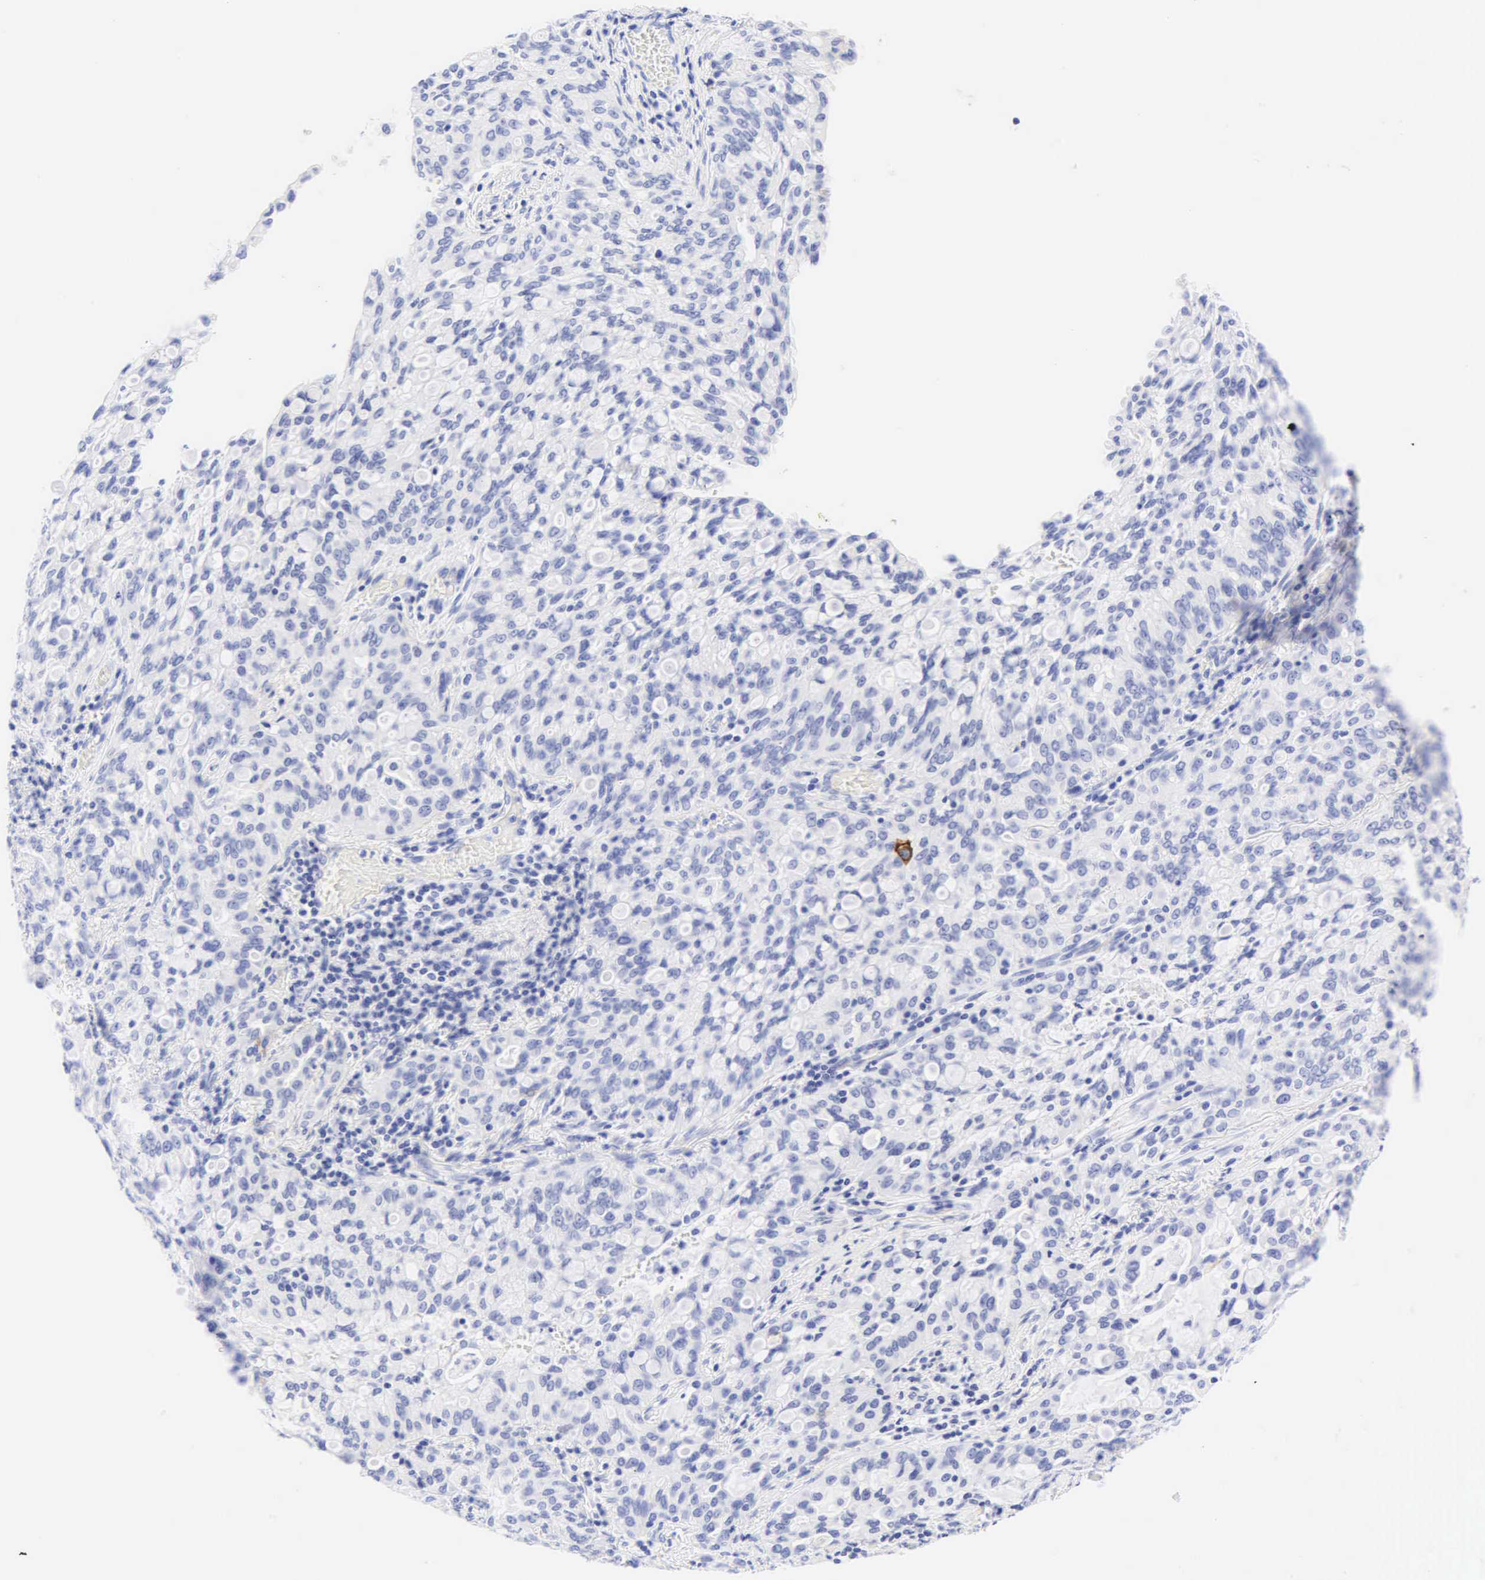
{"staining": {"intensity": "negative", "quantity": "none", "location": "none"}, "tissue": "lung cancer", "cell_type": "Tumor cells", "image_type": "cancer", "snomed": [{"axis": "morphology", "description": "Adenocarcinoma, NOS"}, {"axis": "topography", "description": "Lung"}], "caption": "IHC of lung cancer (adenocarcinoma) shows no staining in tumor cells.", "gene": "KRT20", "patient": {"sex": "female", "age": 44}}